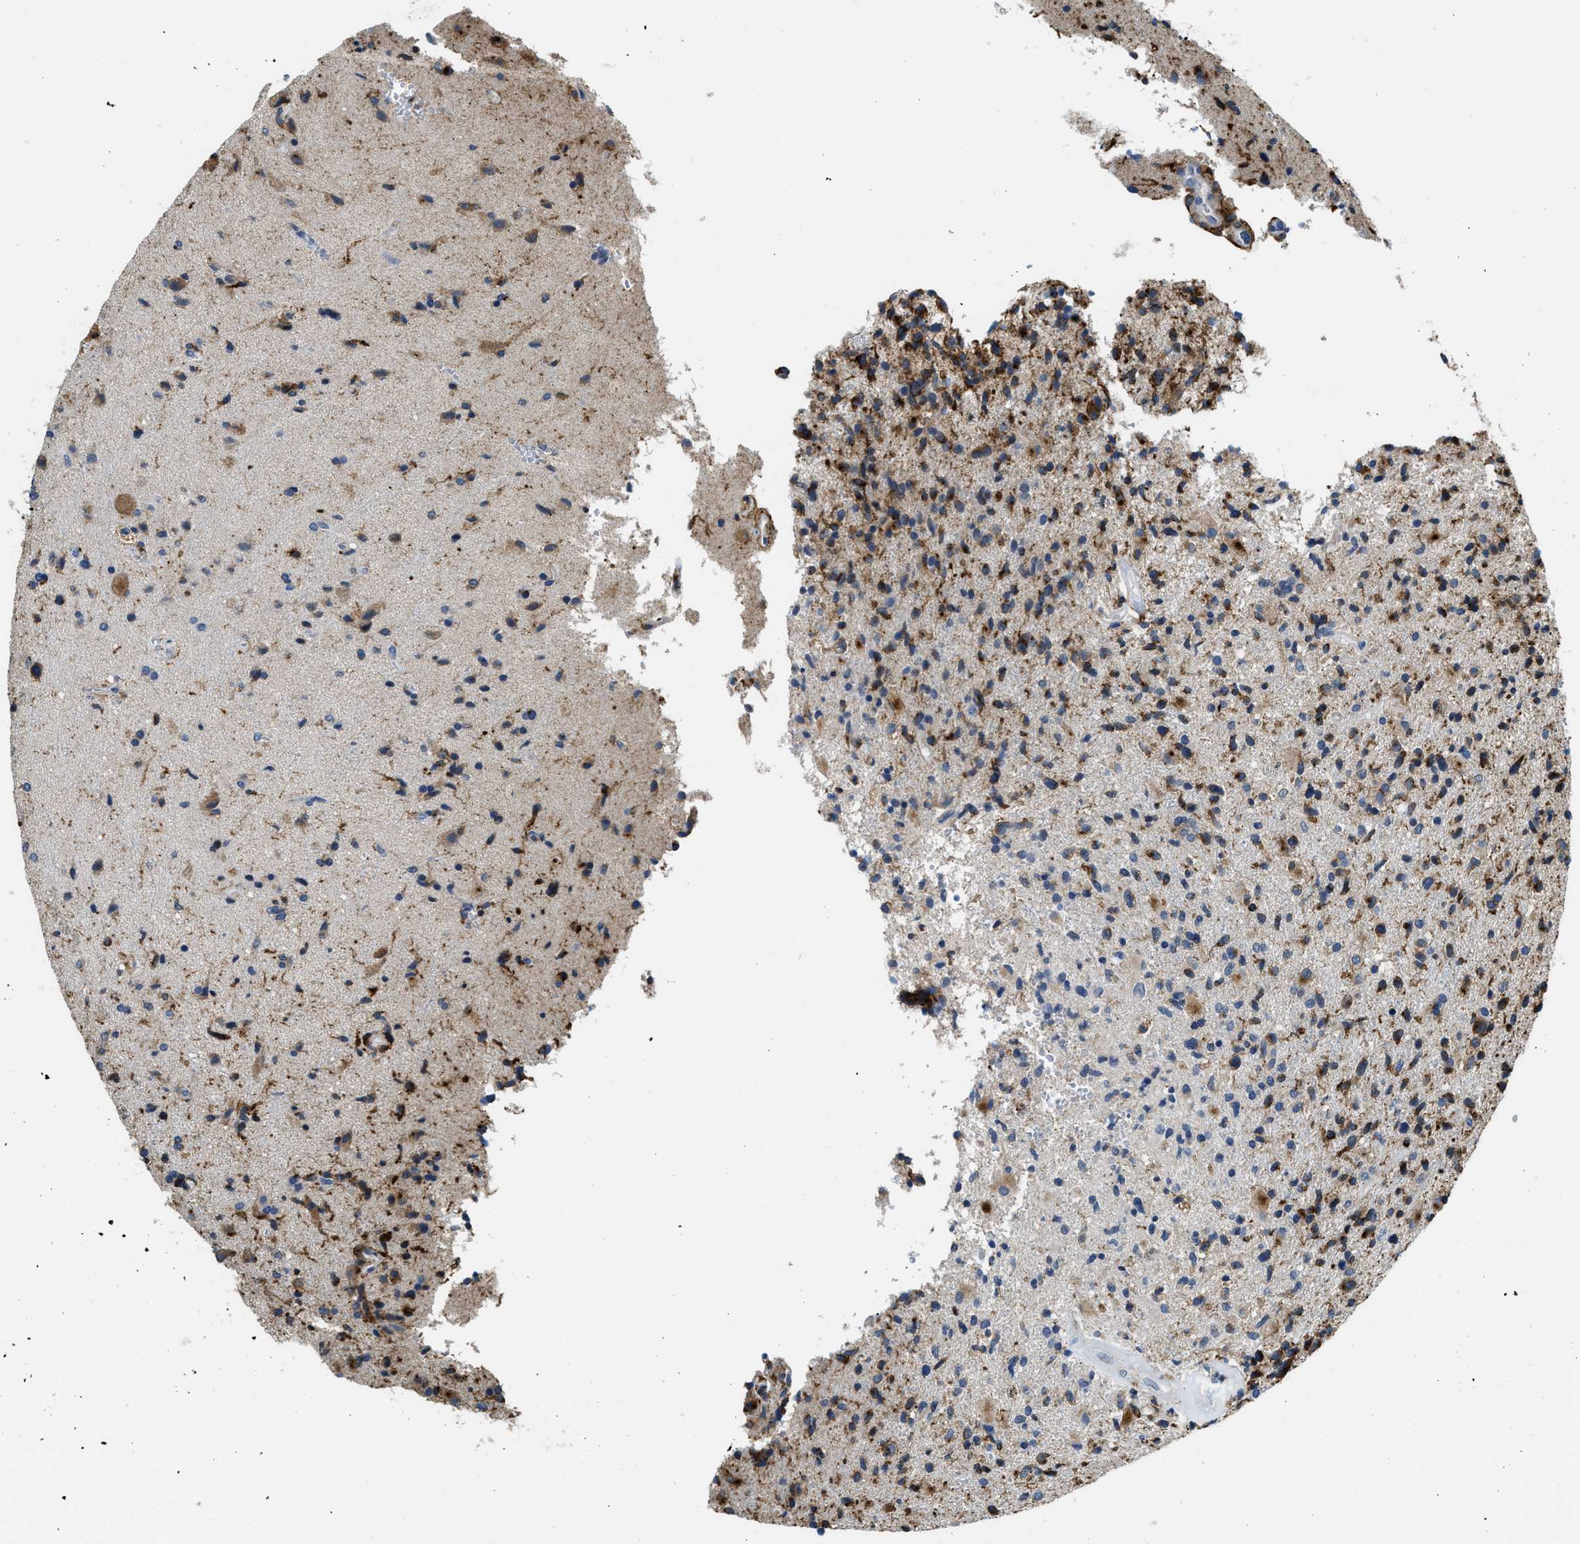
{"staining": {"intensity": "moderate", "quantity": "<25%", "location": "cytoplasmic/membranous"}, "tissue": "glioma", "cell_type": "Tumor cells", "image_type": "cancer", "snomed": [{"axis": "morphology", "description": "Glioma, malignant, High grade"}, {"axis": "topography", "description": "Brain"}], "caption": "The micrograph reveals immunohistochemical staining of malignant high-grade glioma. There is moderate cytoplasmic/membranous expression is seen in about <25% of tumor cells.", "gene": "LRP1", "patient": {"sex": "male", "age": 72}}